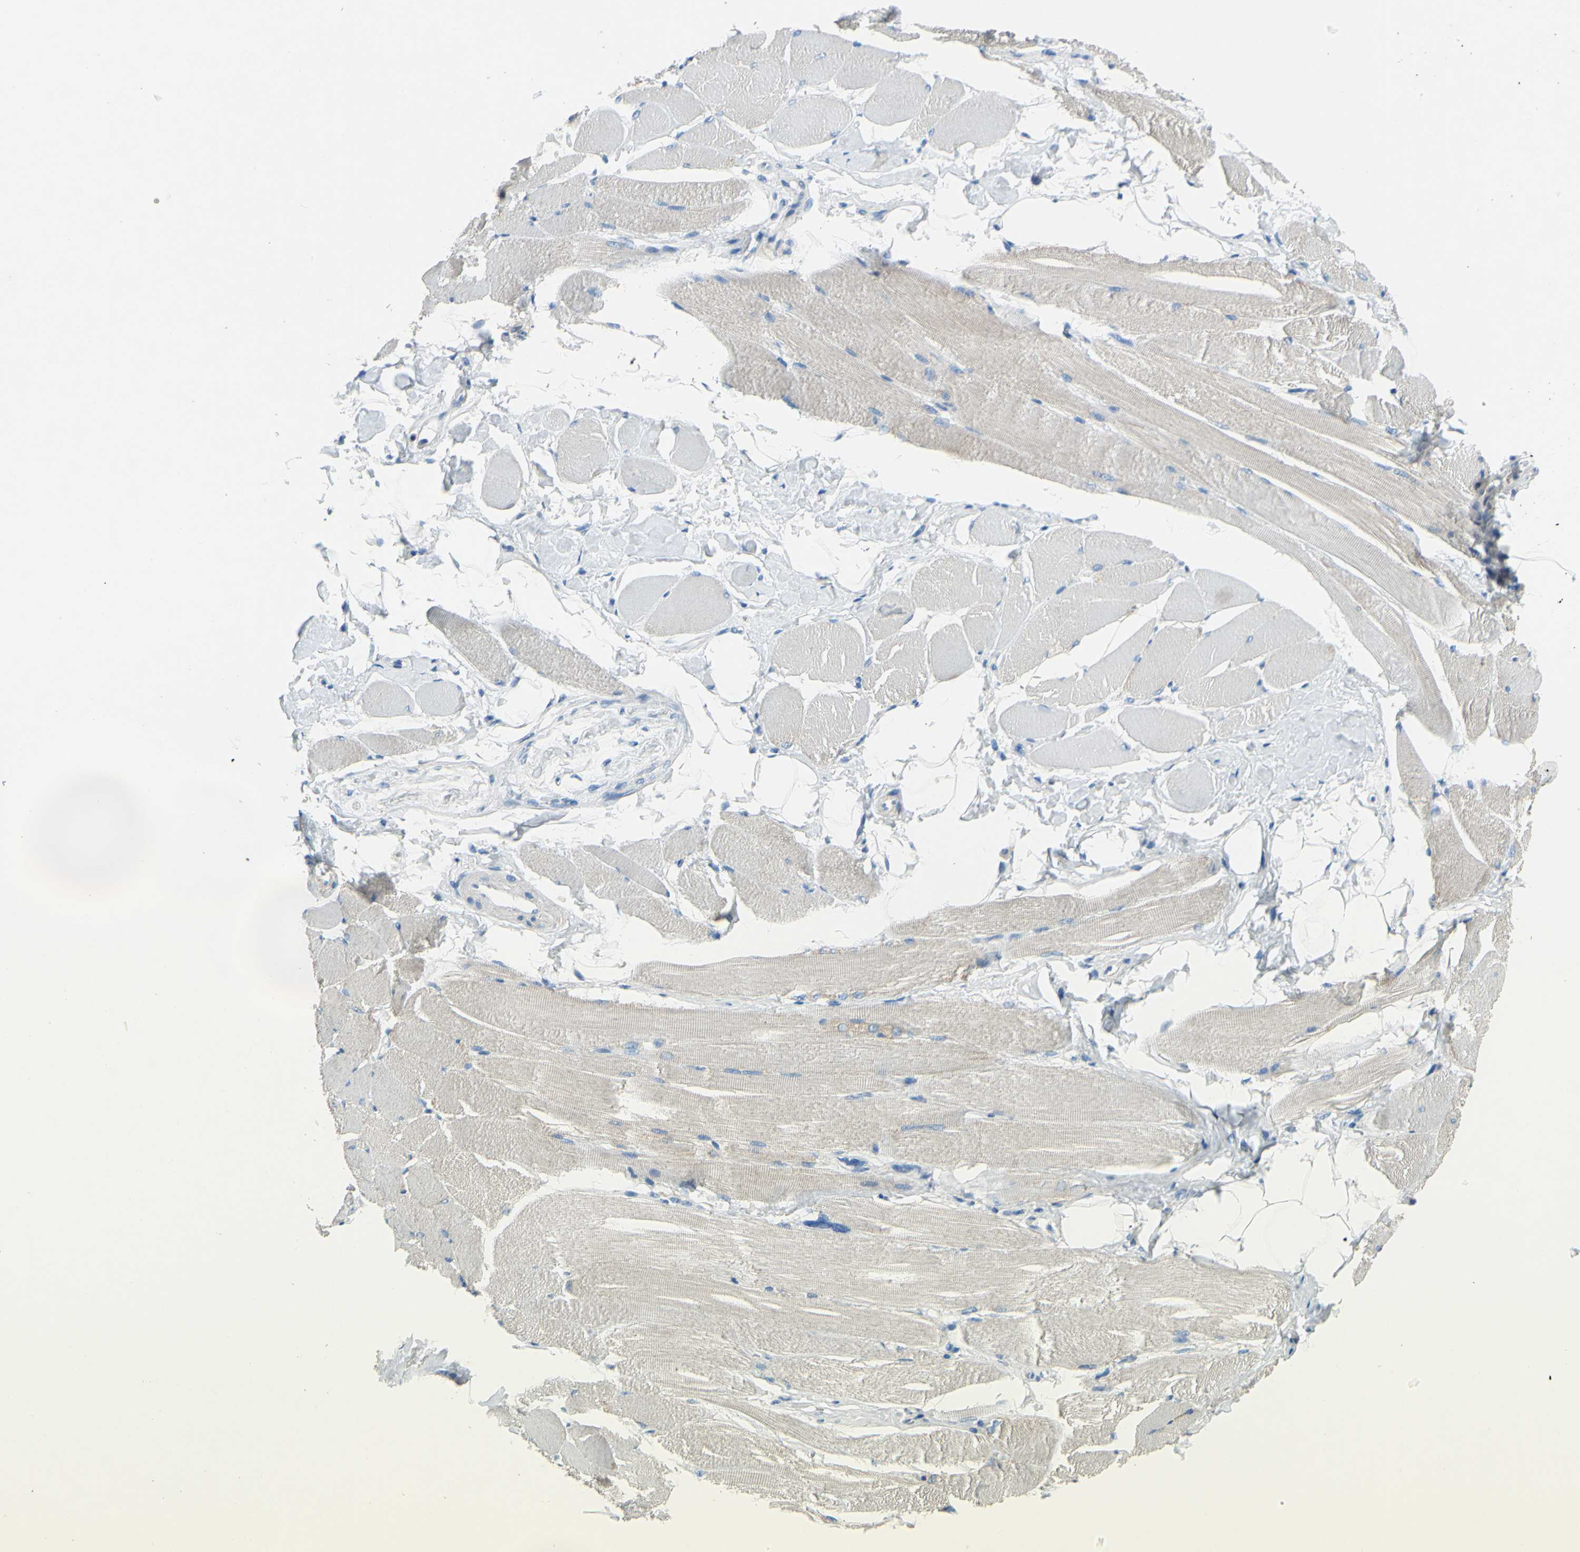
{"staining": {"intensity": "negative", "quantity": "none", "location": "none"}, "tissue": "skeletal muscle", "cell_type": "Myocytes", "image_type": "normal", "snomed": [{"axis": "morphology", "description": "Normal tissue, NOS"}, {"axis": "topography", "description": "Skeletal muscle"}, {"axis": "topography", "description": "Peripheral nerve tissue"}], "caption": "Myocytes are negative for brown protein staining in normal skeletal muscle. (Stains: DAB (3,3'-diaminobenzidine) IHC with hematoxylin counter stain, Microscopy: brightfield microscopy at high magnification).", "gene": "CDH10", "patient": {"sex": "female", "age": 84}}